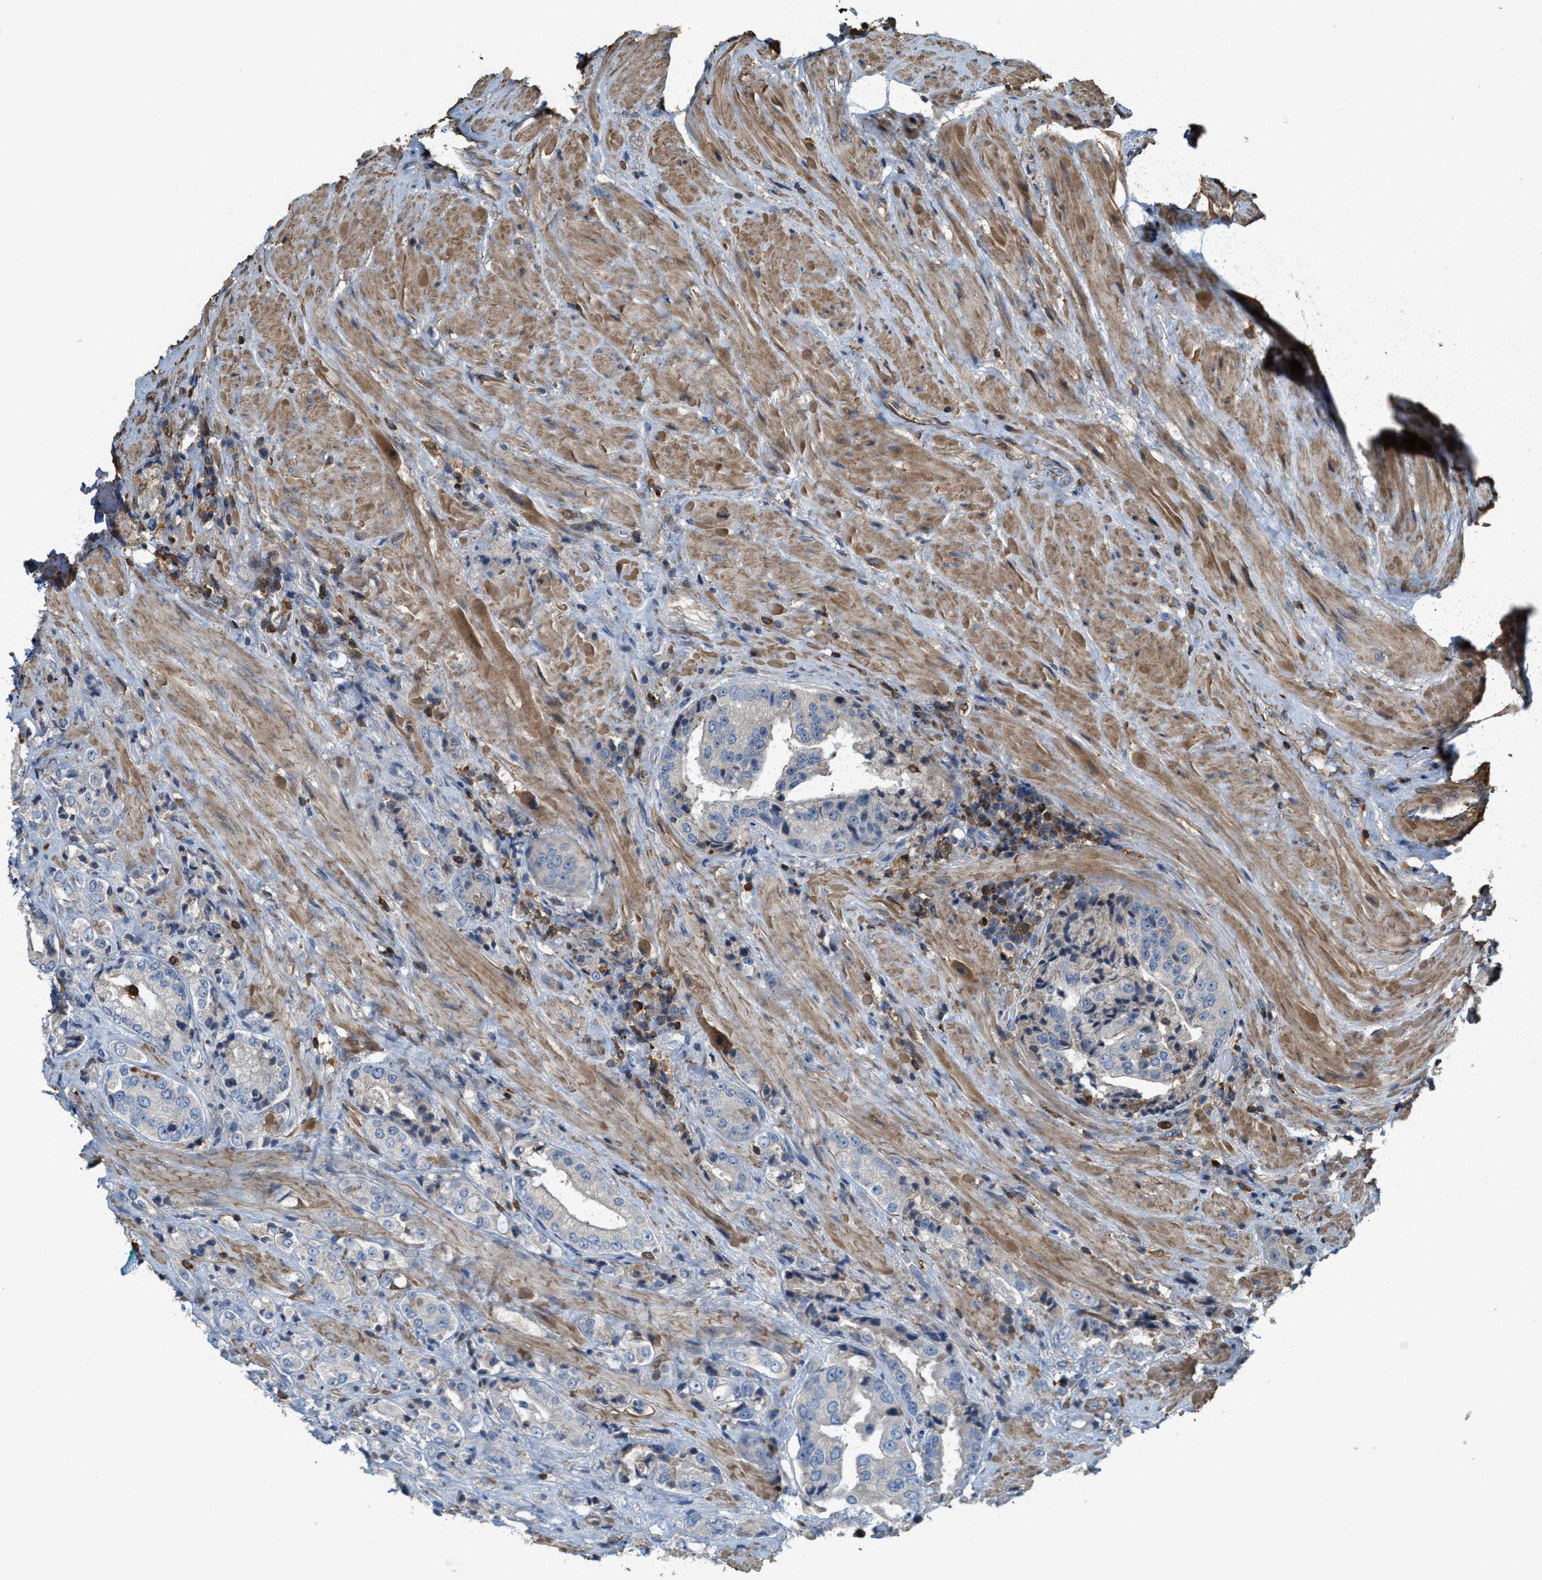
{"staining": {"intensity": "negative", "quantity": "none", "location": "none"}, "tissue": "prostate cancer", "cell_type": "Tumor cells", "image_type": "cancer", "snomed": [{"axis": "morphology", "description": "Adenocarcinoma, High grade"}, {"axis": "topography", "description": "Prostate"}], "caption": "Immunohistochemistry (IHC) micrograph of neoplastic tissue: high-grade adenocarcinoma (prostate) stained with DAB displays no significant protein expression in tumor cells.", "gene": "SERPINB5", "patient": {"sex": "male", "age": 61}}